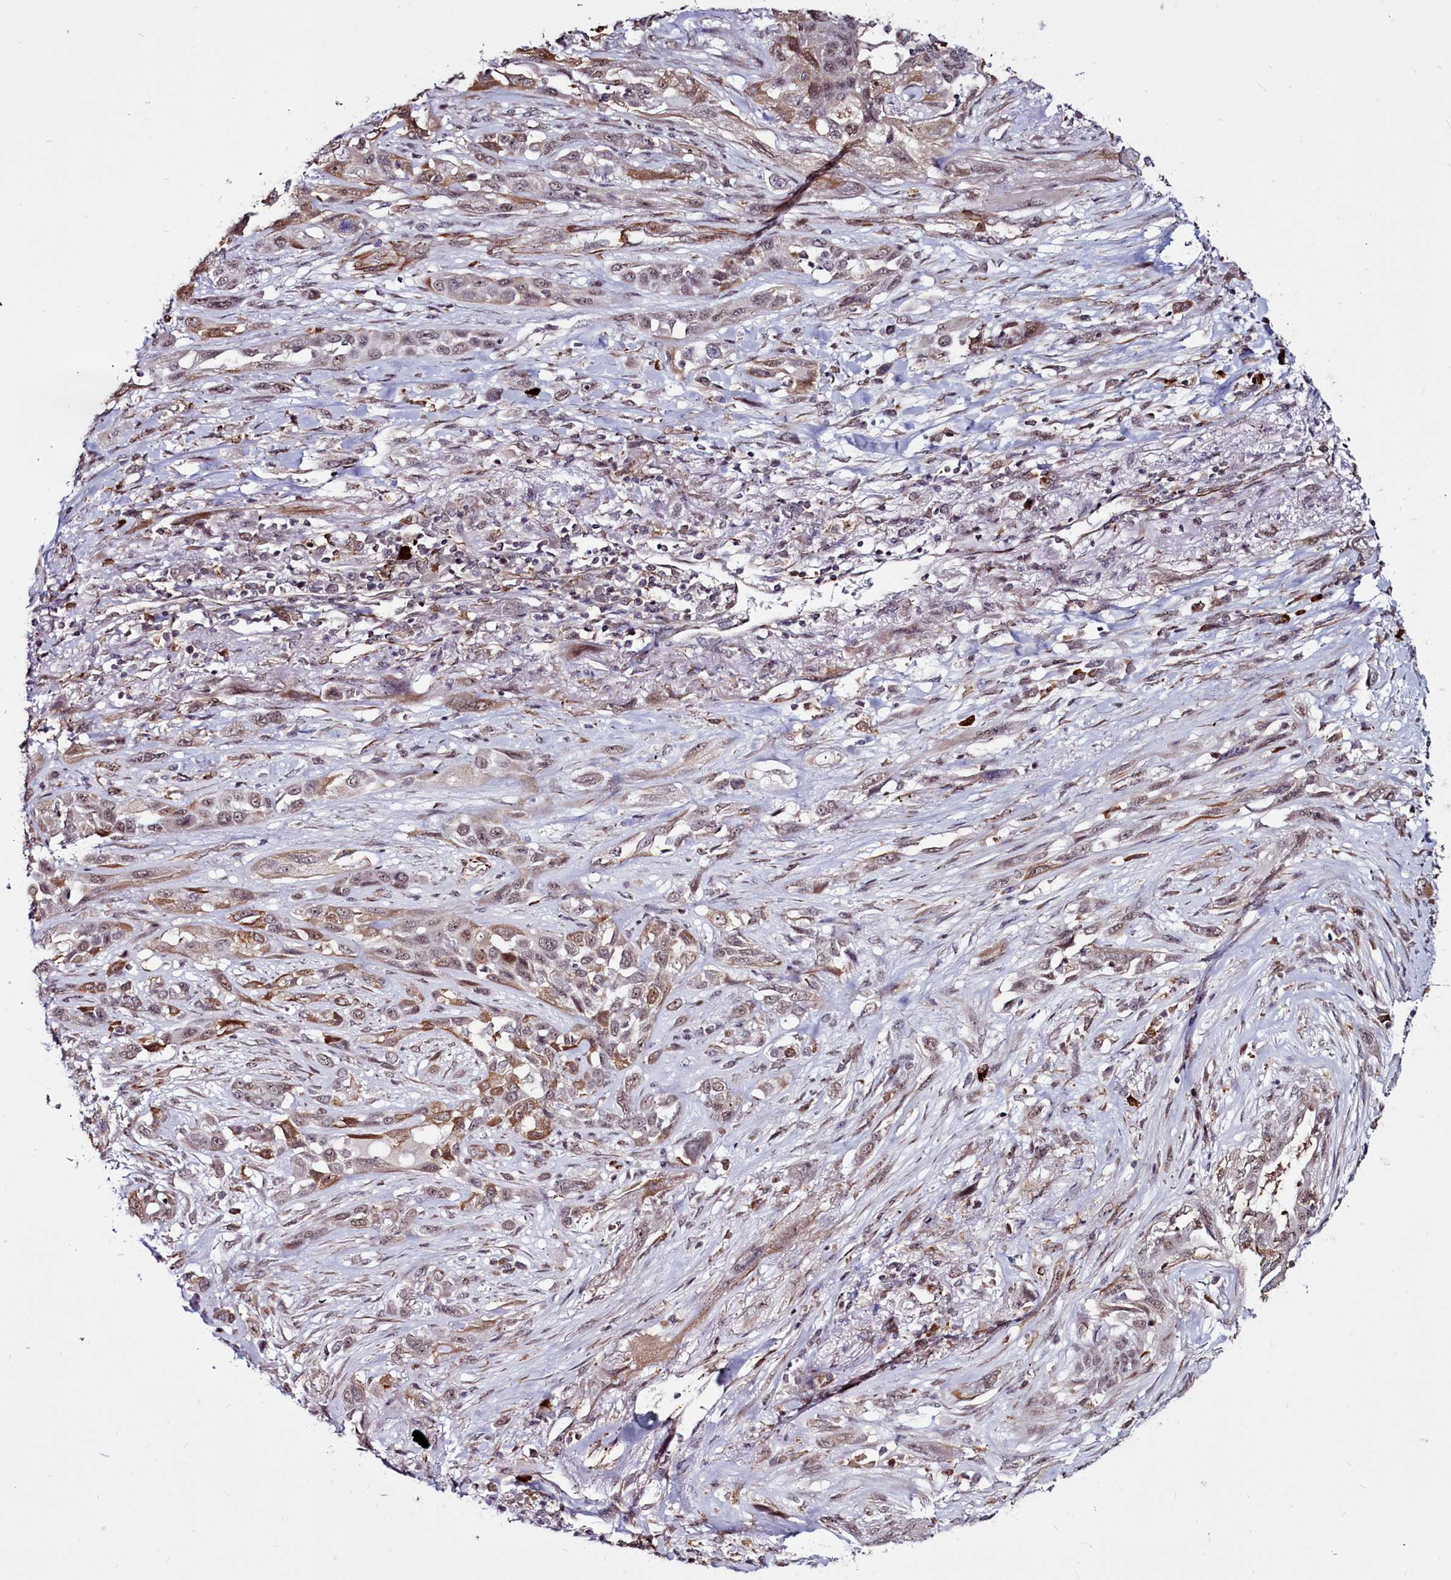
{"staining": {"intensity": "moderate", "quantity": "<25%", "location": "cytoplasmic/membranous,nuclear"}, "tissue": "lung cancer", "cell_type": "Tumor cells", "image_type": "cancer", "snomed": [{"axis": "morphology", "description": "Squamous cell carcinoma, NOS"}, {"axis": "topography", "description": "Lung"}], "caption": "Protein expression analysis of lung cancer reveals moderate cytoplasmic/membranous and nuclear expression in approximately <25% of tumor cells. (IHC, brightfield microscopy, high magnification).", "gene": "CLK3", "patient": {"sex": "female", "age": 70}}